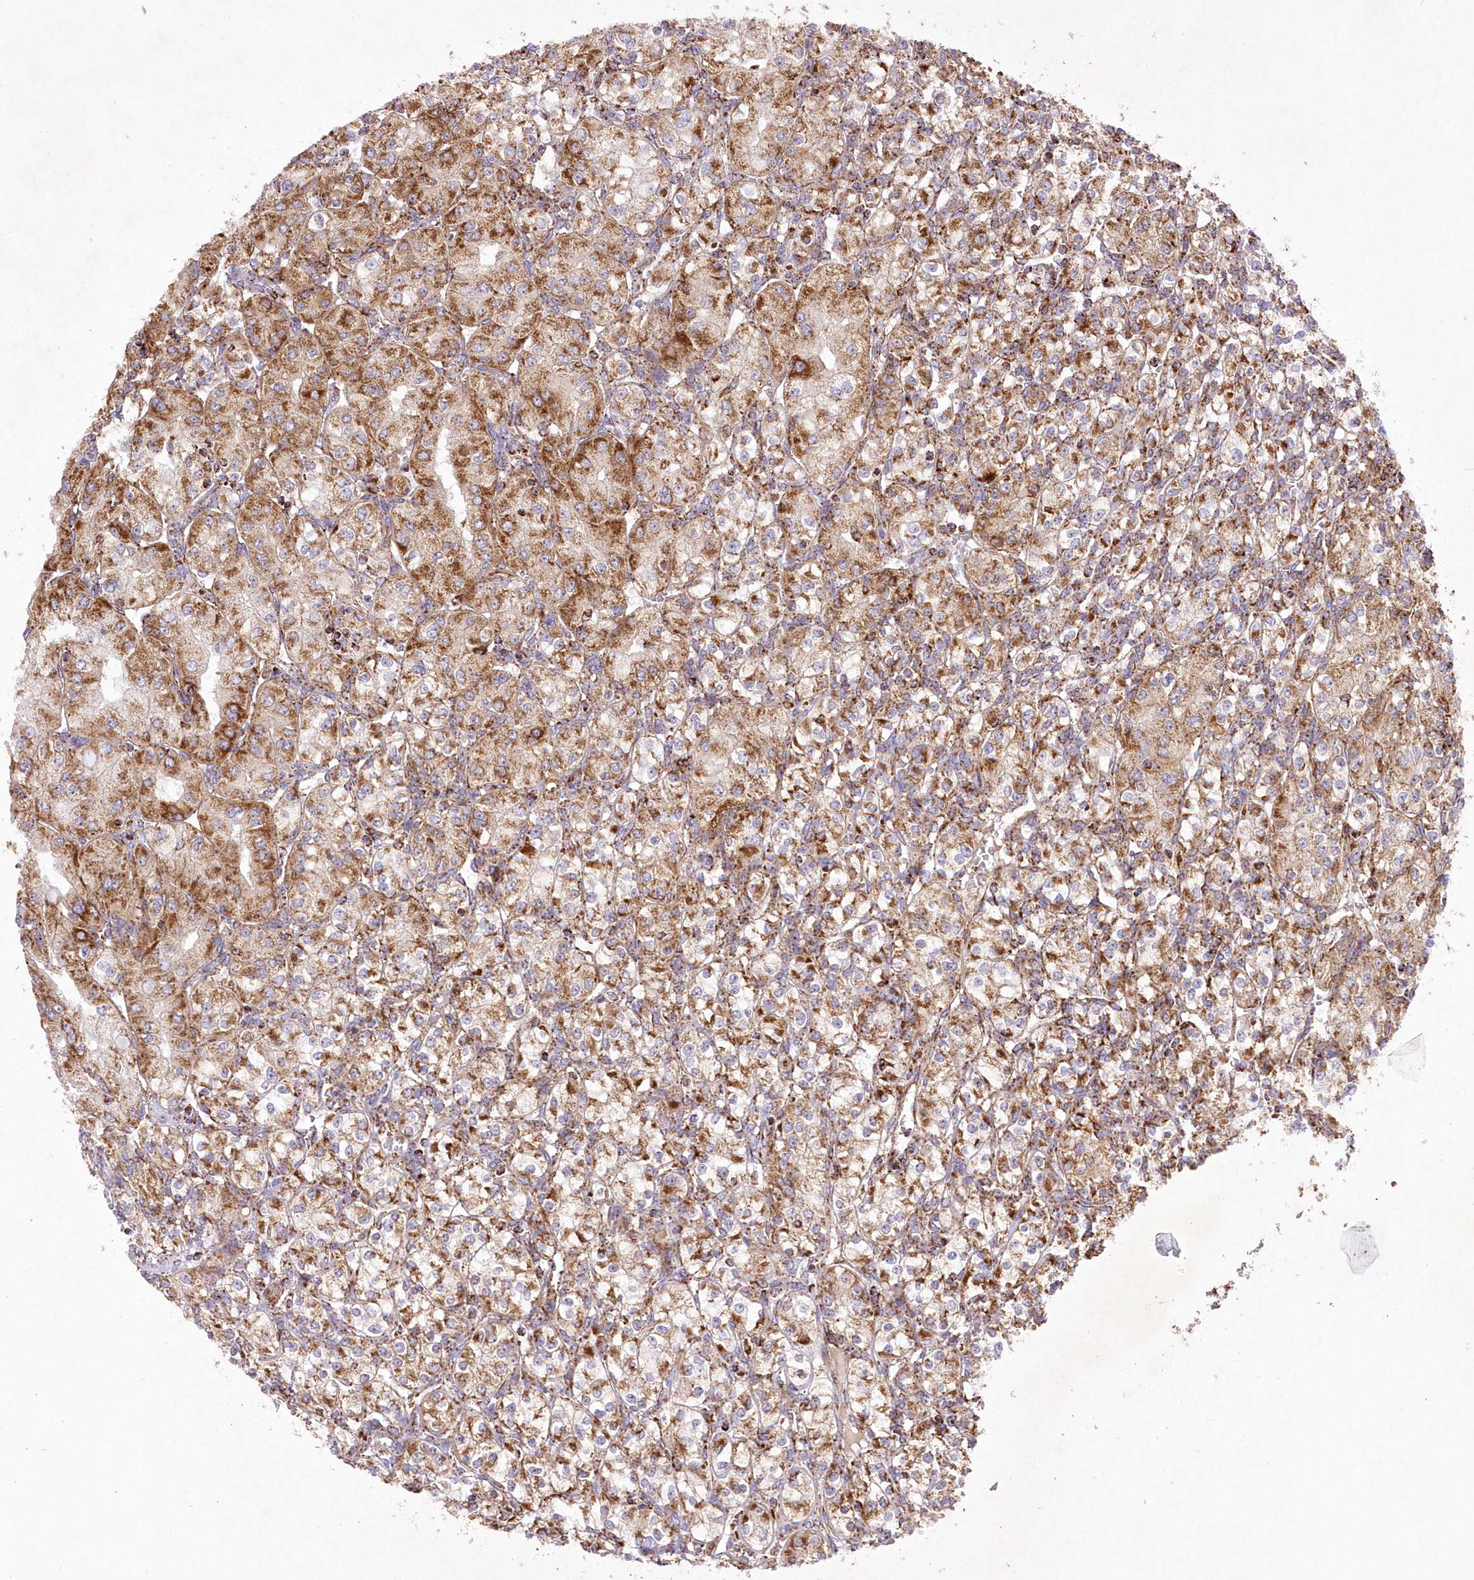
{"staining": {"intensity": "strong", "quantity": ">75%", "location": "cytoplasmic/membranous"}, "tissue": "renal cancer", "cell_type": "Tumor cells", "image_type": "cancer", "snomed": [{"axis": "morphology", "description": "Adenocarcinoma, NOS"}, {"axis": "topography", "description": "Kidney"}], "caption": "Immunohistochemical staining of adenocarcinoma (renal) displays strong cytoplasmic/membranous protein staining in about >75% of tumor cells. Using DAB (brown) and hematoxylin (blue) stains, captured at high magnification using brightfield microscopy.", "gene": "ASNSD1", "patient": {"sex": "male", "age": 77}}